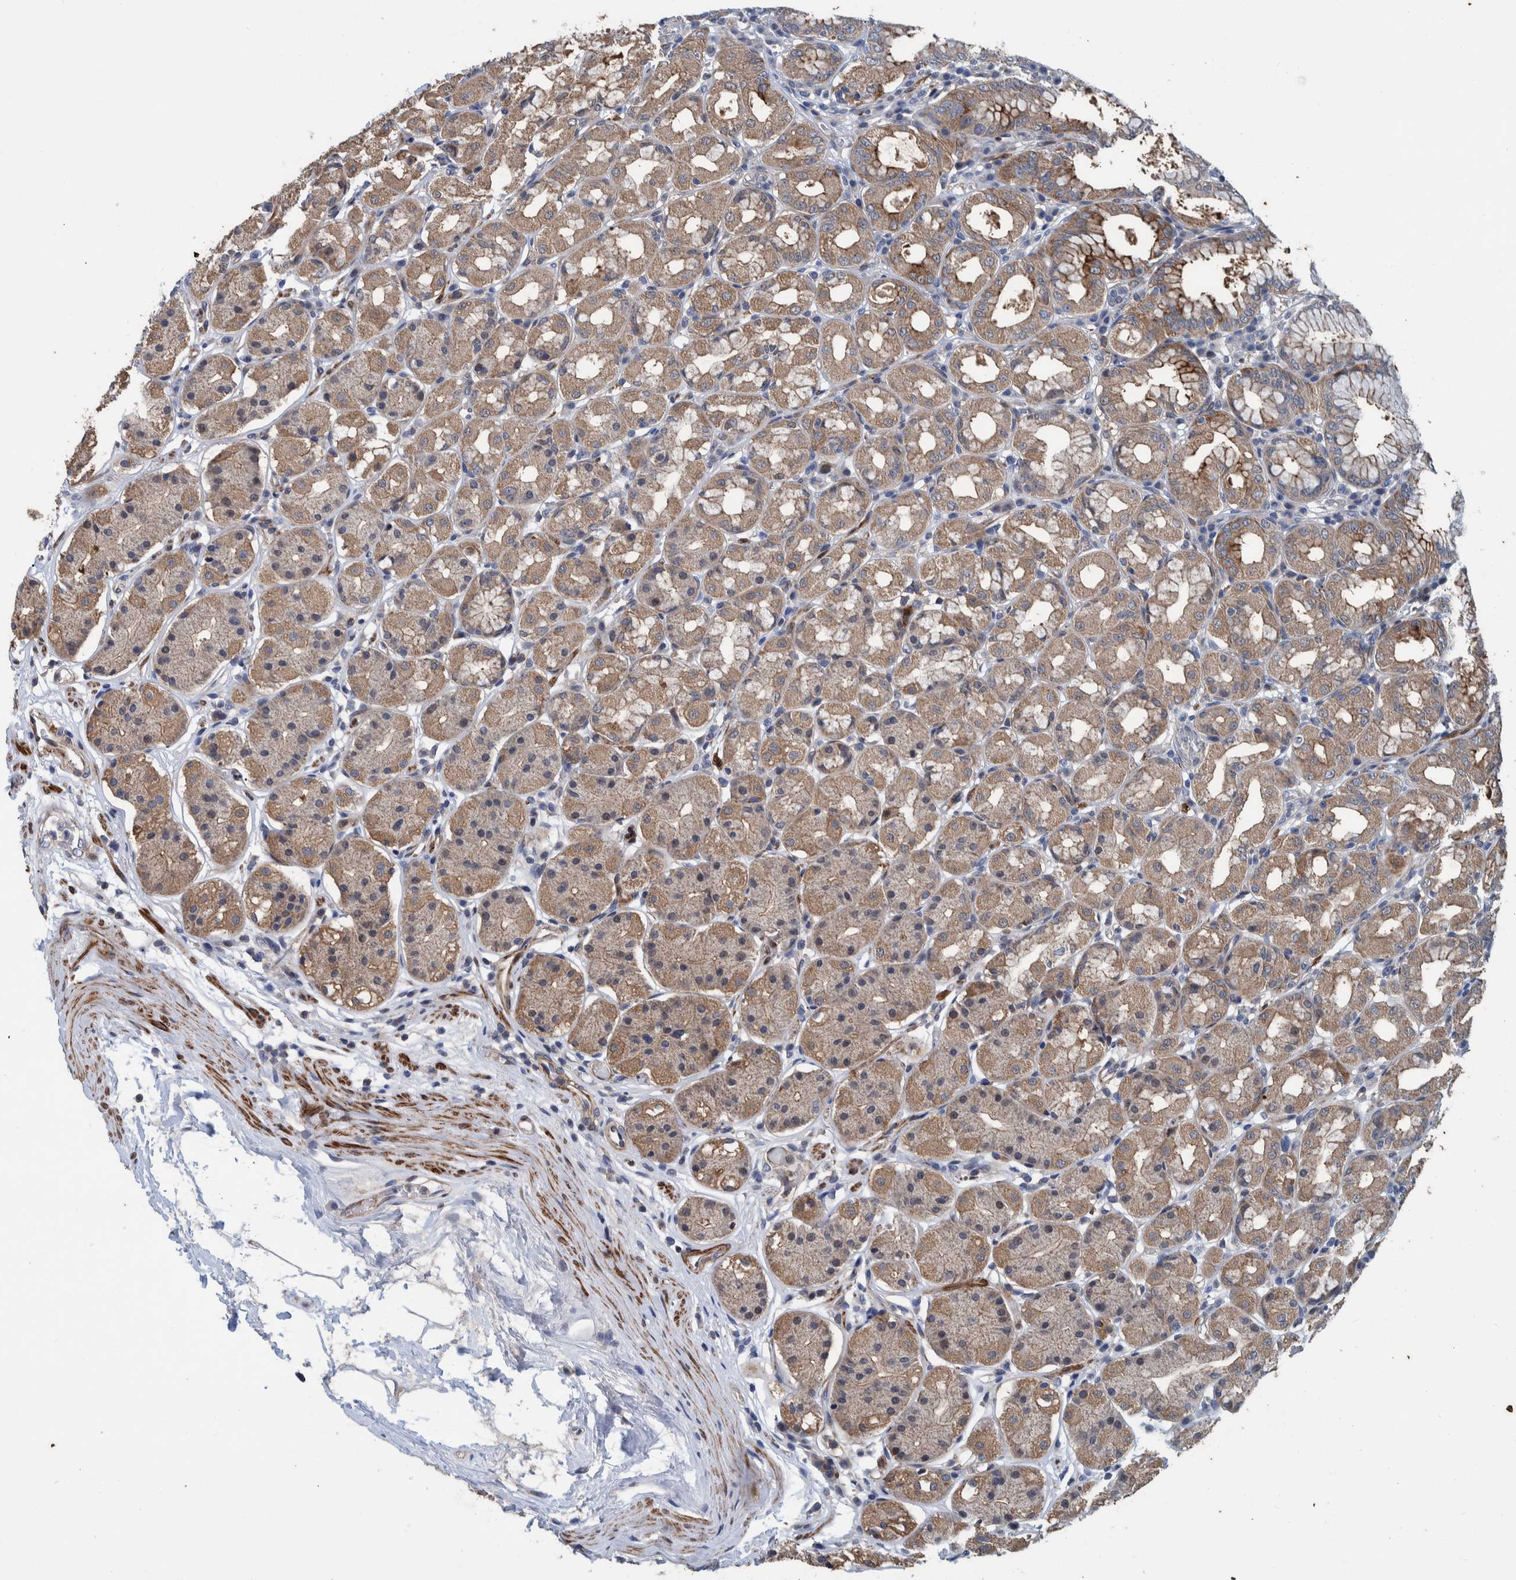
{"staining": {"intensity": "weak", "quantity": ">75%", "location": "cytoplasmic/membranous"}, "tissue": "stomach", "cell_type": "Glandular cells", "image_type": "normal", "snomed": [{"axis": "morphology", "description": "Normal tissue, NOS"}, {"axis": "topography", "description": "Stomach"}, {"axis": "topography", "description": "Stomach, lower"}], "caption": "This image shows unremarkable stomach stained with IHC to label a protein in brown. The cytoplasmic/membranous of glandular cells show weak positivity for the protein. Nuclei are counter-stained blue.", "gene": "MKS1", "patient": {"sex": "female", "age": 56}}